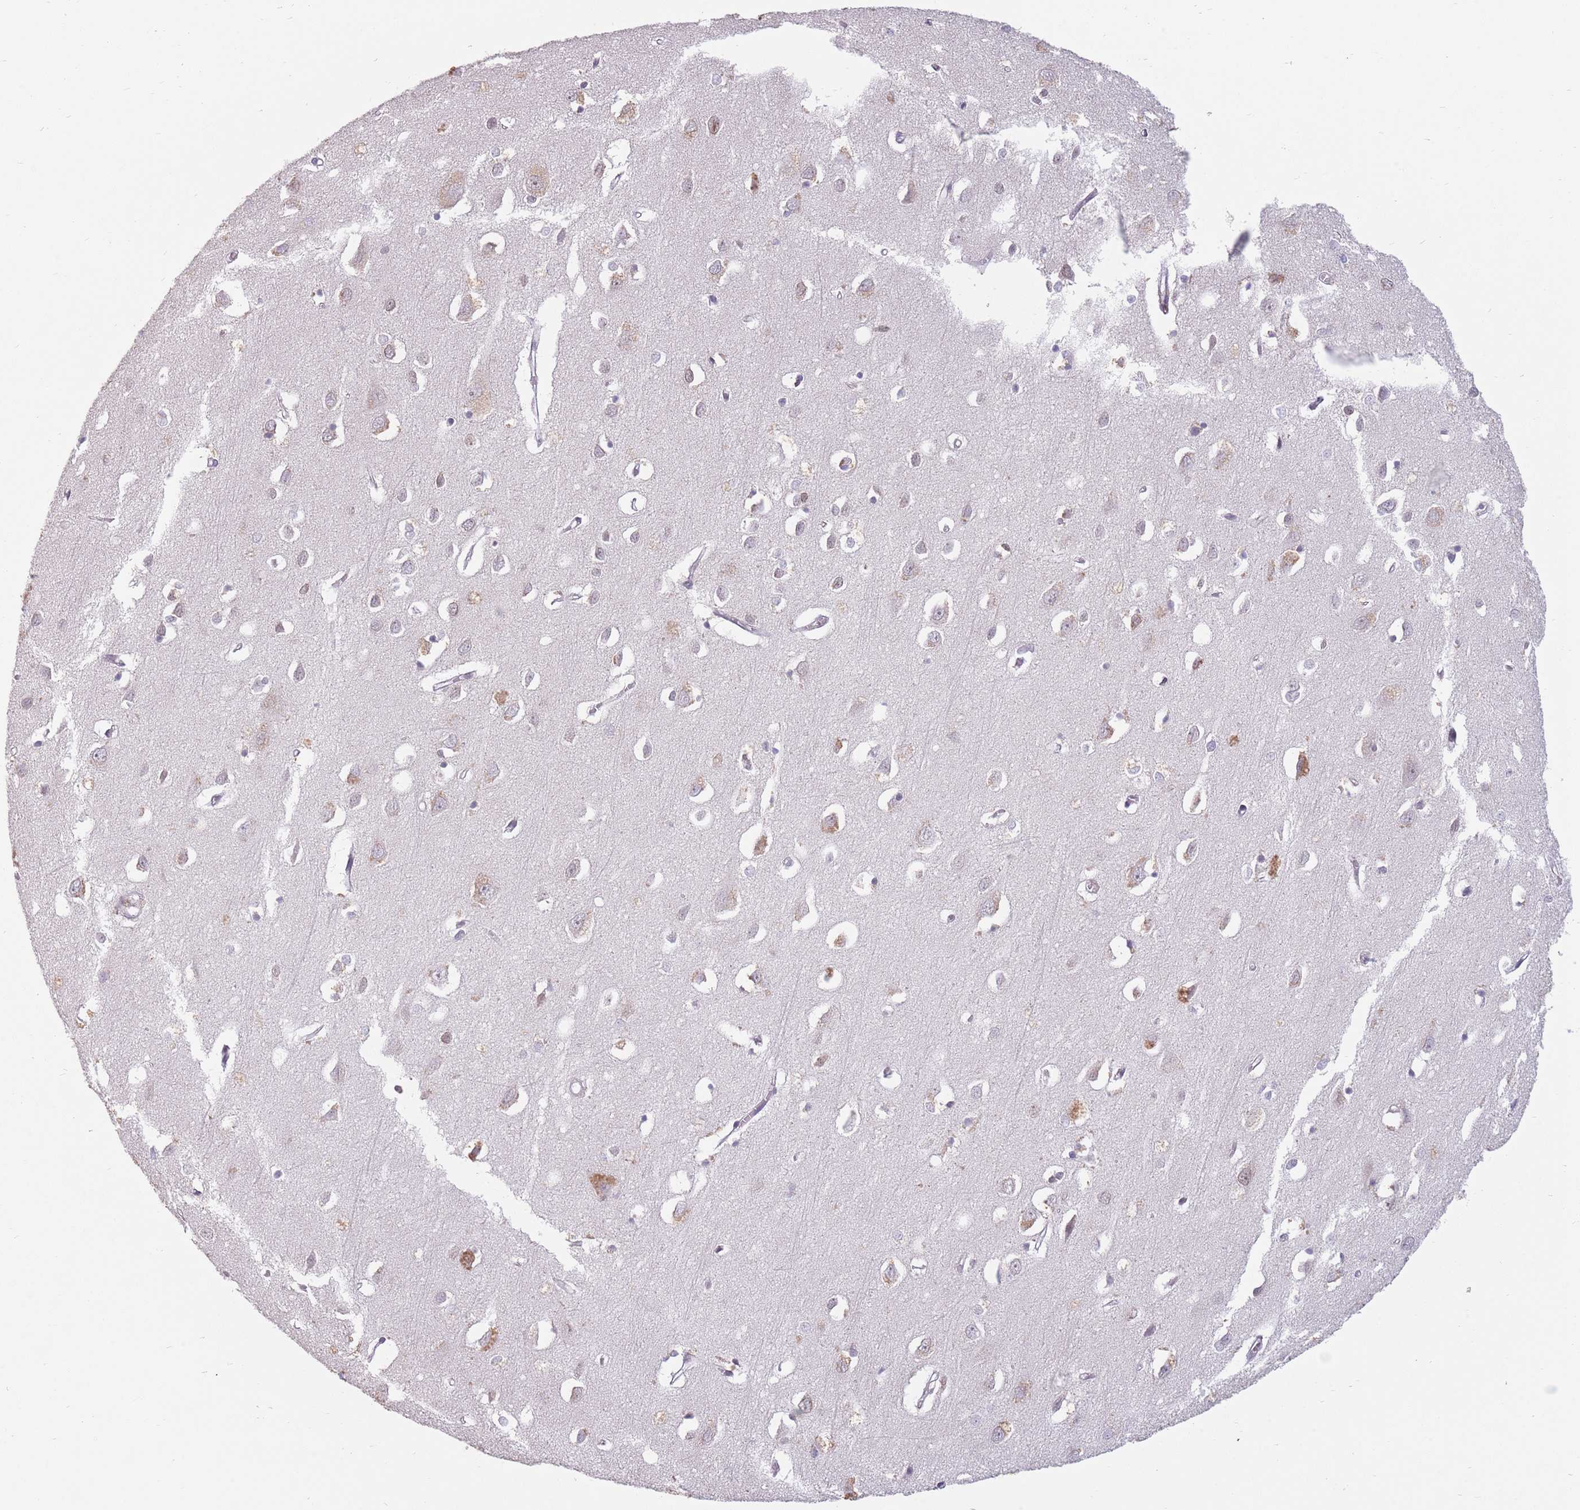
{"staining": {"intensity": "negative", "quantity": "none", "location": "none"}, "tissue": "cerebral cortex", "cell_type": "Endothelial cells", "image_type": "normal", "snomed": [{"axis": "morphology", "description": "Normal tissue, NOS"}, {"axis": "topography", "description": "Cerebral cortex"}], "caption": "This micrograph is of unremarkable cerebral cortex stained with IHC to label a protein in brown with the nuclei are counter-stained blue. There is no expression in endothelial cells.", "gene": "ZNF574", "patient": {"sex": "female", "age": 64}}